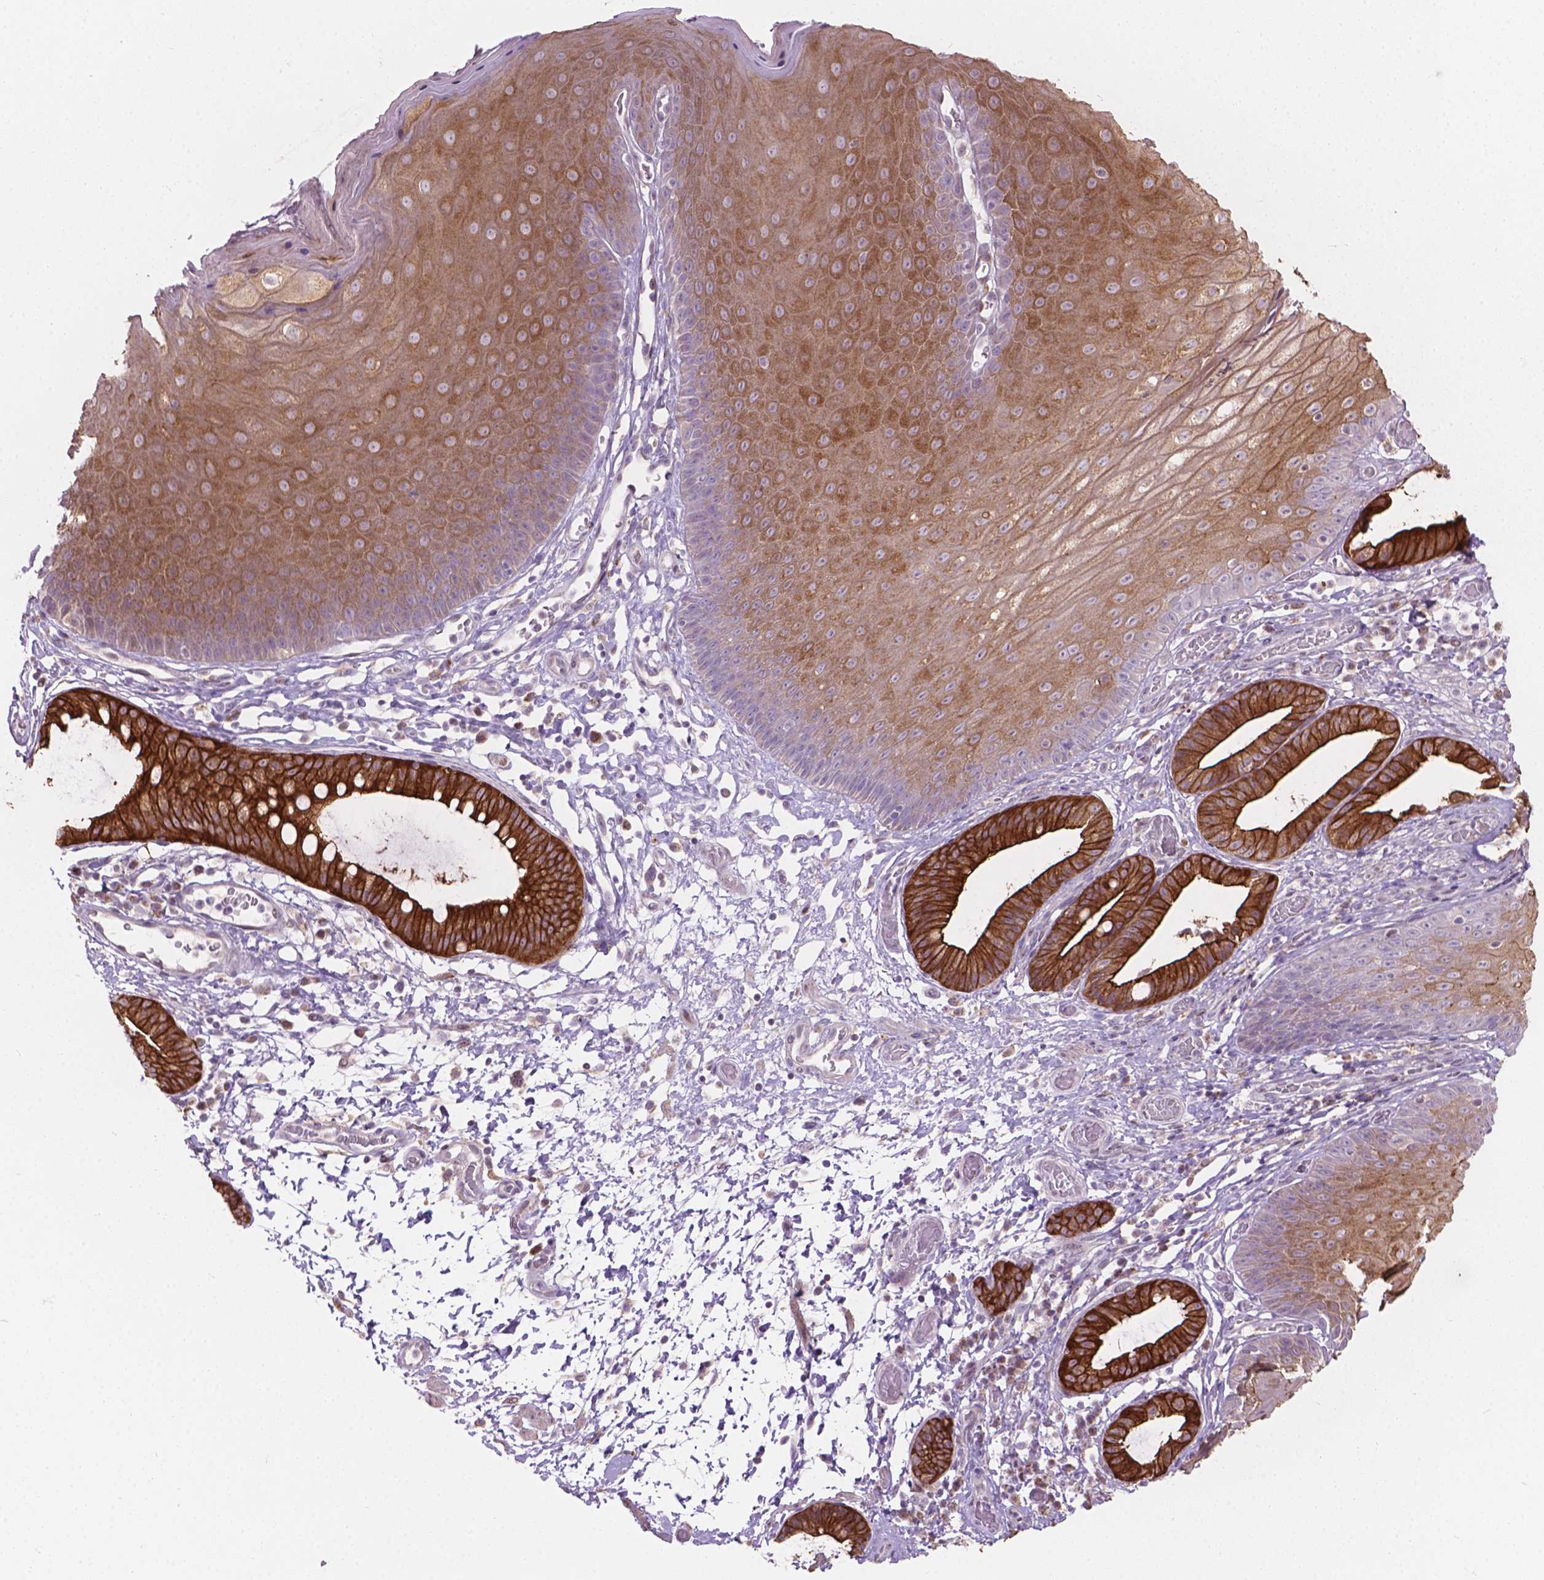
{"staining": {"intensity": "weak", "quantity": "25%-75%", "location": "cytoplasmic/membranous"}, "tissue": "skin", "cell_type": "Epidermal cells", "image_type": "normal", "snomed": [{"axis": "morphology", "description": "Normal tissue, NOS"}, {"axis": "topography", "description": "Anal"}], "caption": "Immunohistochemistry histopathology image of benign skin: skin stained using IHC exhibits low levels of weak protein expression localized specifically in the cytoplasmic/membranous of epidermal cells, appearing as a cytoplasmic/membranous brown color.", "gene": "MYH14", "patient": {"sex": "male", "age": 53}}